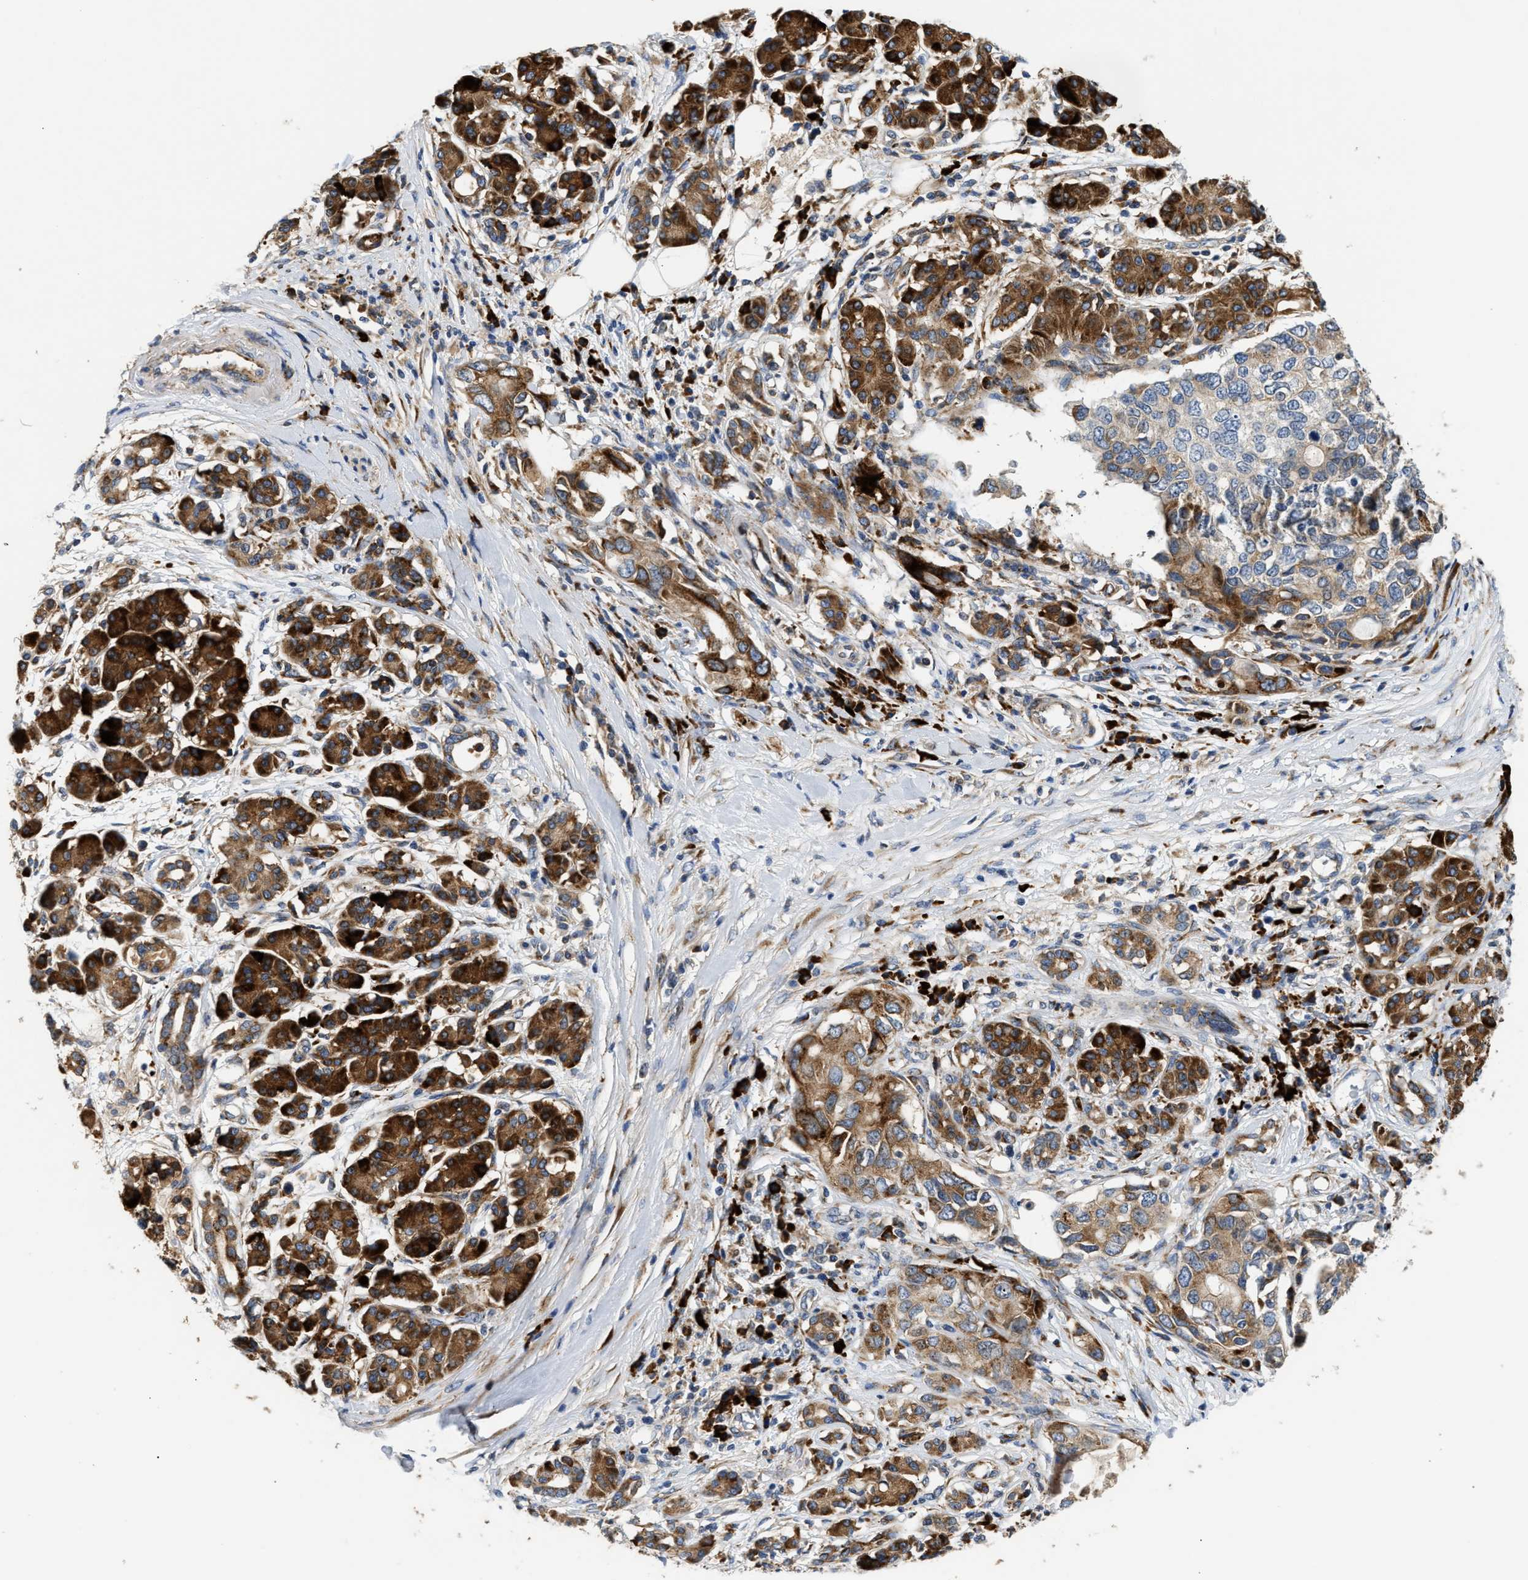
{"staining": {"intensity": "strong", "quantity": "25%-75%", "location": "cytoplasmic/membranous"}, "tissue": "pancreatic cancer", "cell_type": "Tumor cells", "image_type": "cancer", "snomed": [{"axis": "morphology", "description": "Adenocarcinoma, NOS"}, {"axis": "topography", "description": "Pancreas"}], "caption": "Brown immunohistochemical staining in pancreatic cancer (adenocarcinoma) reveals strong cytoplasmic/membranous positivity in about 25%-75% of tumor cells.", "gene": "AMZ1", "patient": {"sex": "female", "age": 56}}